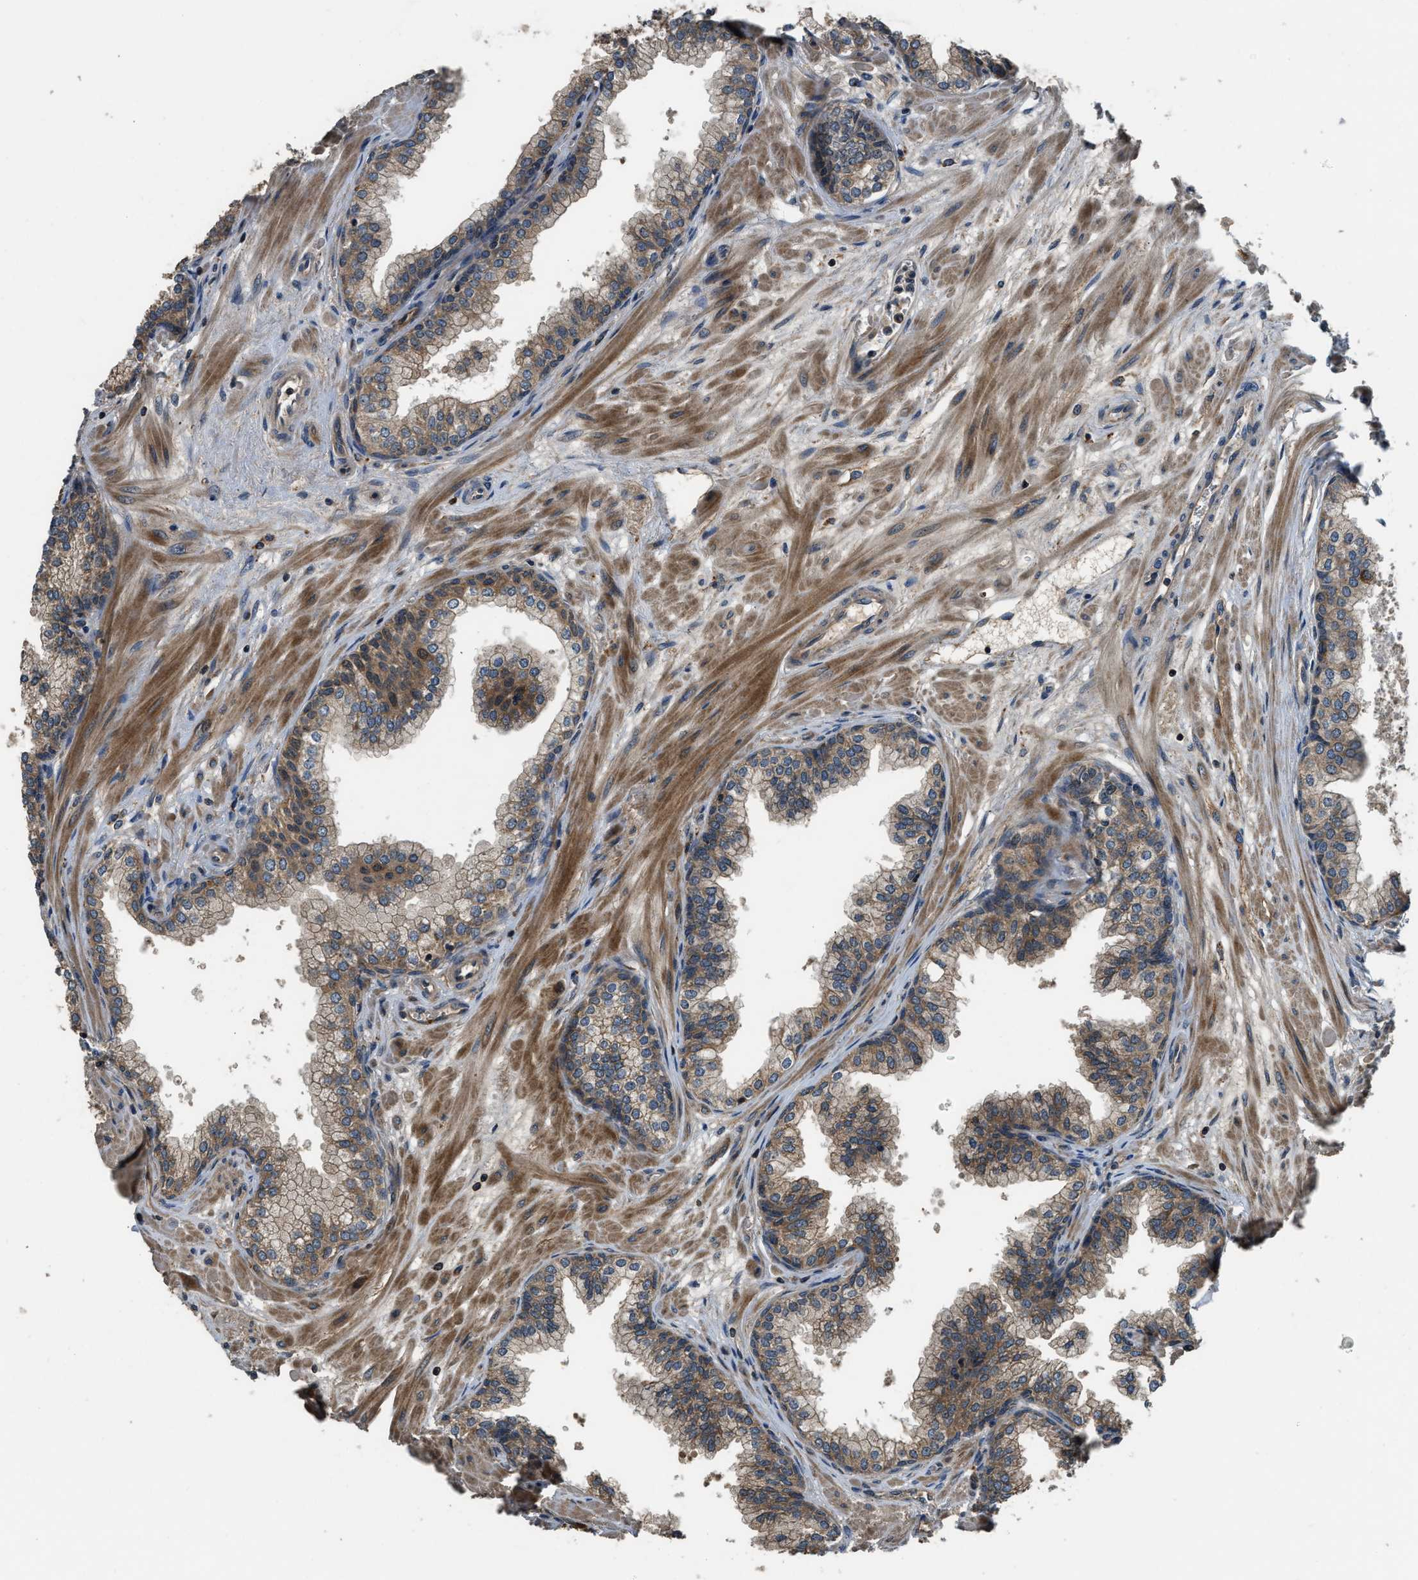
{"staining": {"intensity": "strong", "quantity": ">75%", "location": "cytoplasmic/membranous"}, "tissue": "prostate", "cell_type": "Glandular cells", "image_type": "normal", "snomed": [{"axis": "morphology", "description": "Normal tissue, NOS"}, {"axis": "morphology", "description": "Urothelial carcinoma, Low grade"}, {"axis": "topography", "description": "Urinary bladder"}, {"axis": "topography", "description": "Prostate"}], "caption": "The immunohistochemical stain highlights strong cytoplasmic/membranous staining in glandular cells of normal prostate. (Brightfield microscopy of DAB IHC at high magnification).", "gene": "GGH", "patient": {"sex": "male", "age": 60}}